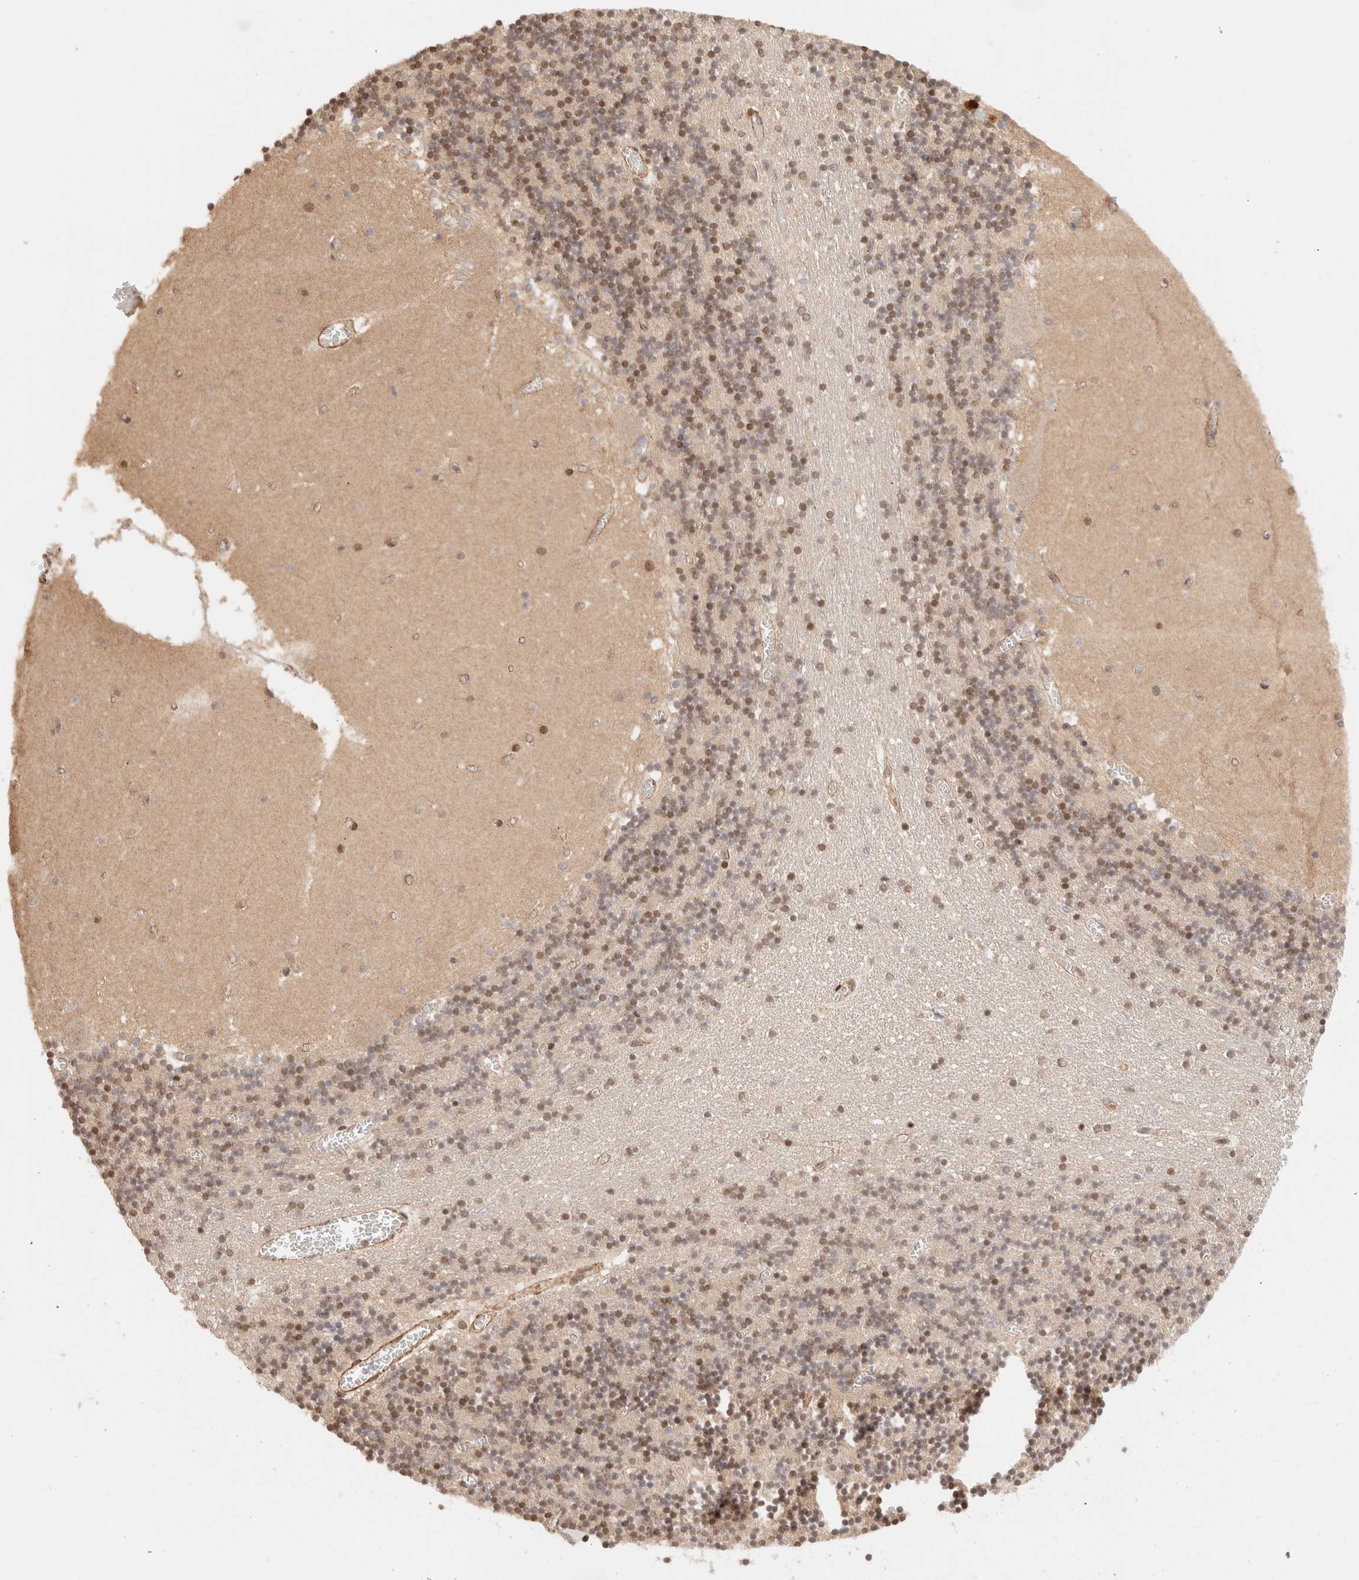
{"staining": {"intensity": "moderate", "quantity": ">75%", "location": "nuclear"}, "tissue": "cerebellum", "cell_type": "Cells in granular layer", "image_type": "normal", "snomed": [{"axis": "morphology", "description": "Normal tissue, NOS"}, {"axis": "topography", "description": "Cerebellum"}], "caption": "Immunohistochemistry of unremarkable cerebellum exhibits medium levels of moderate nuclear staining in about >75% of cells in granular layer.", "gene": "BRPF3", "patient": {"sex": "female", "age": 28}}